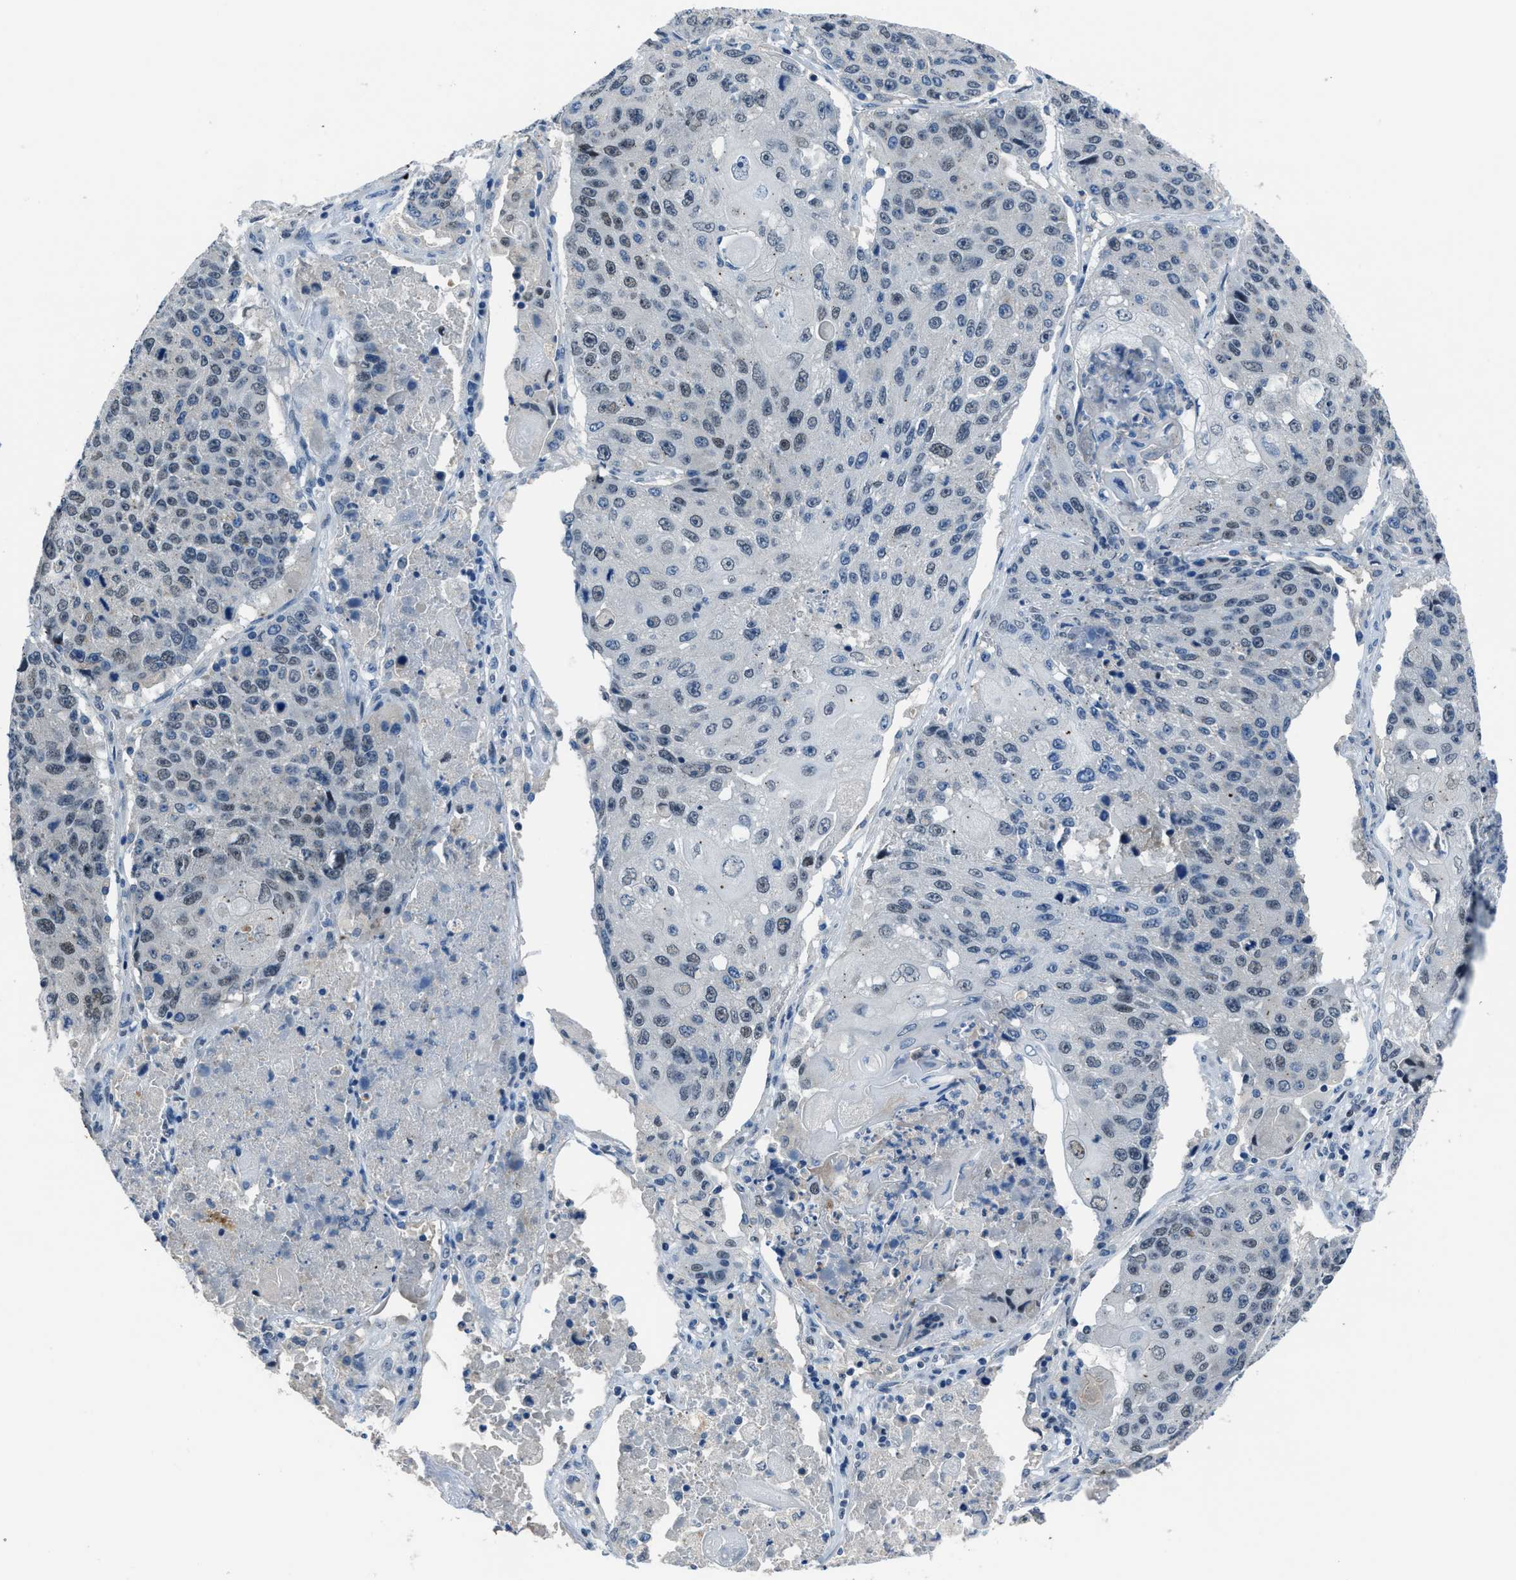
{"staining": {"intensity": "weak", "quantity": "<25%", "location": "nuclear"}, "tissue": "lung cancer", "cell_type": "Tumor cells", "image_type": "cancer", "snomed": [{"axis": "morphology", "description": "Squamous cell carcinoma, NOS"}, {"axis": "topography", "description": "Lung"}], "caption": "A high-resolution histopathology image shows IHC staining of lung cancer, which shows no significant expression in tumor cells.", "gene": "DUSP19", "patient": {"sex": "male", "age": 61}}